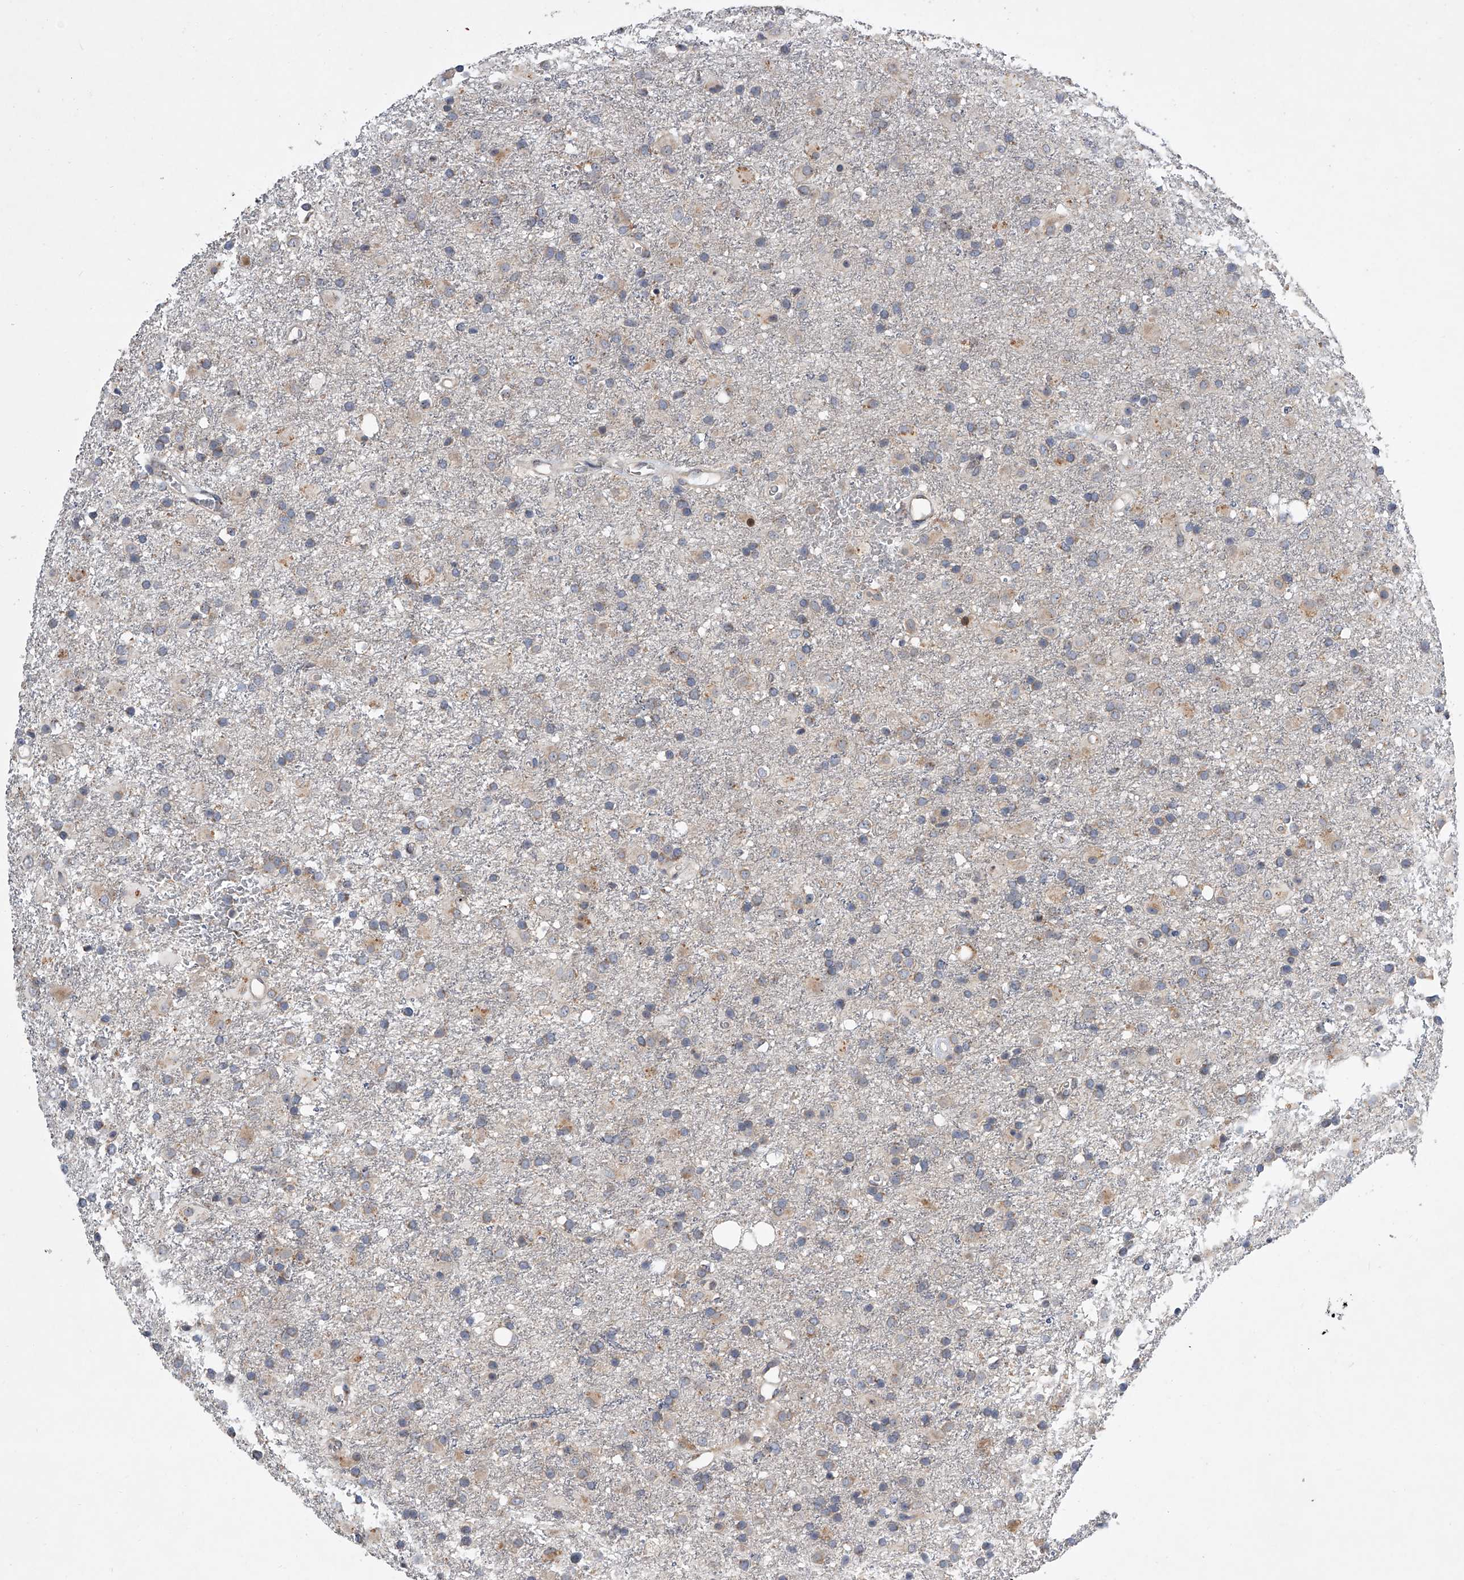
{"staining": {"intensity": "negative", "quantity": "none", "location": "none"}, "tissue": "glioma", "cell_type": "Tumor cells", "image_type": "cancer", "snomed": [{"axis": "morphology", "description": "Glioma, malignant, Low grade"}, {"axis": "topography", "description": "Brain"}], "caption": "Glioma stained for a protein using immunohistochemistry shows no positivity tumor cells.", "gene": "DLGAP2", "patient": {"sex": "male", "age": 65}}